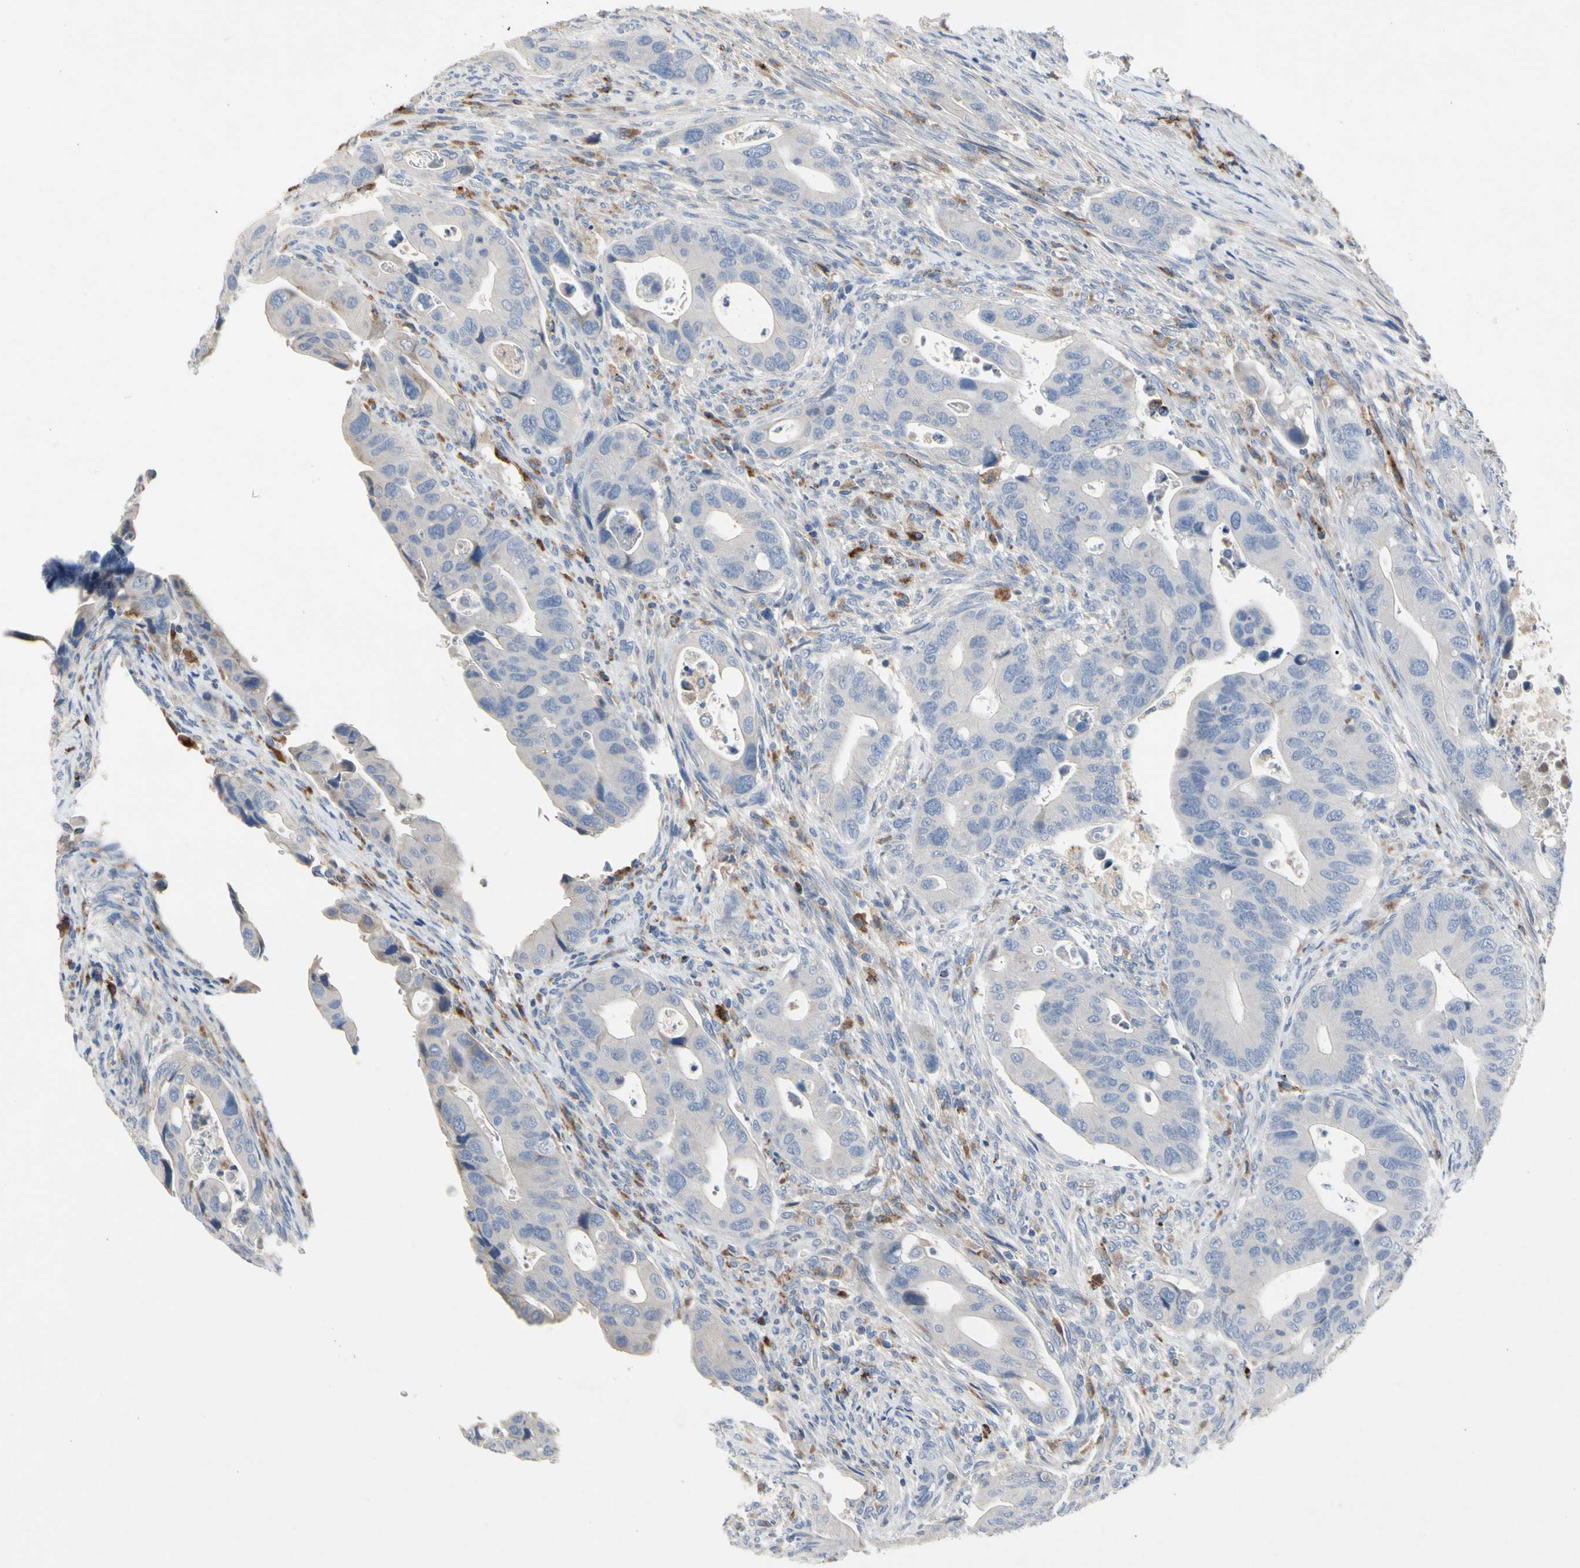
{"staining": {"intensity": "negative", "quantity": "none", "location": "none"}, "tissue": "colorectal cancer", "cell_type": "Tumor cells", "image_type": "cancer", "snomed": [{"axis": "morphology", "description": "Adenocarcinoma, NOS"}, {"axis": "topography", "description": "Rectum"}], "caption": "Immunohistochemical staining of adenocarcinoma (colorectal) demonstrates no significant staining in tumor cells.", "gene": "ADA2", "patient": {"sex": "female", "age": 57}}